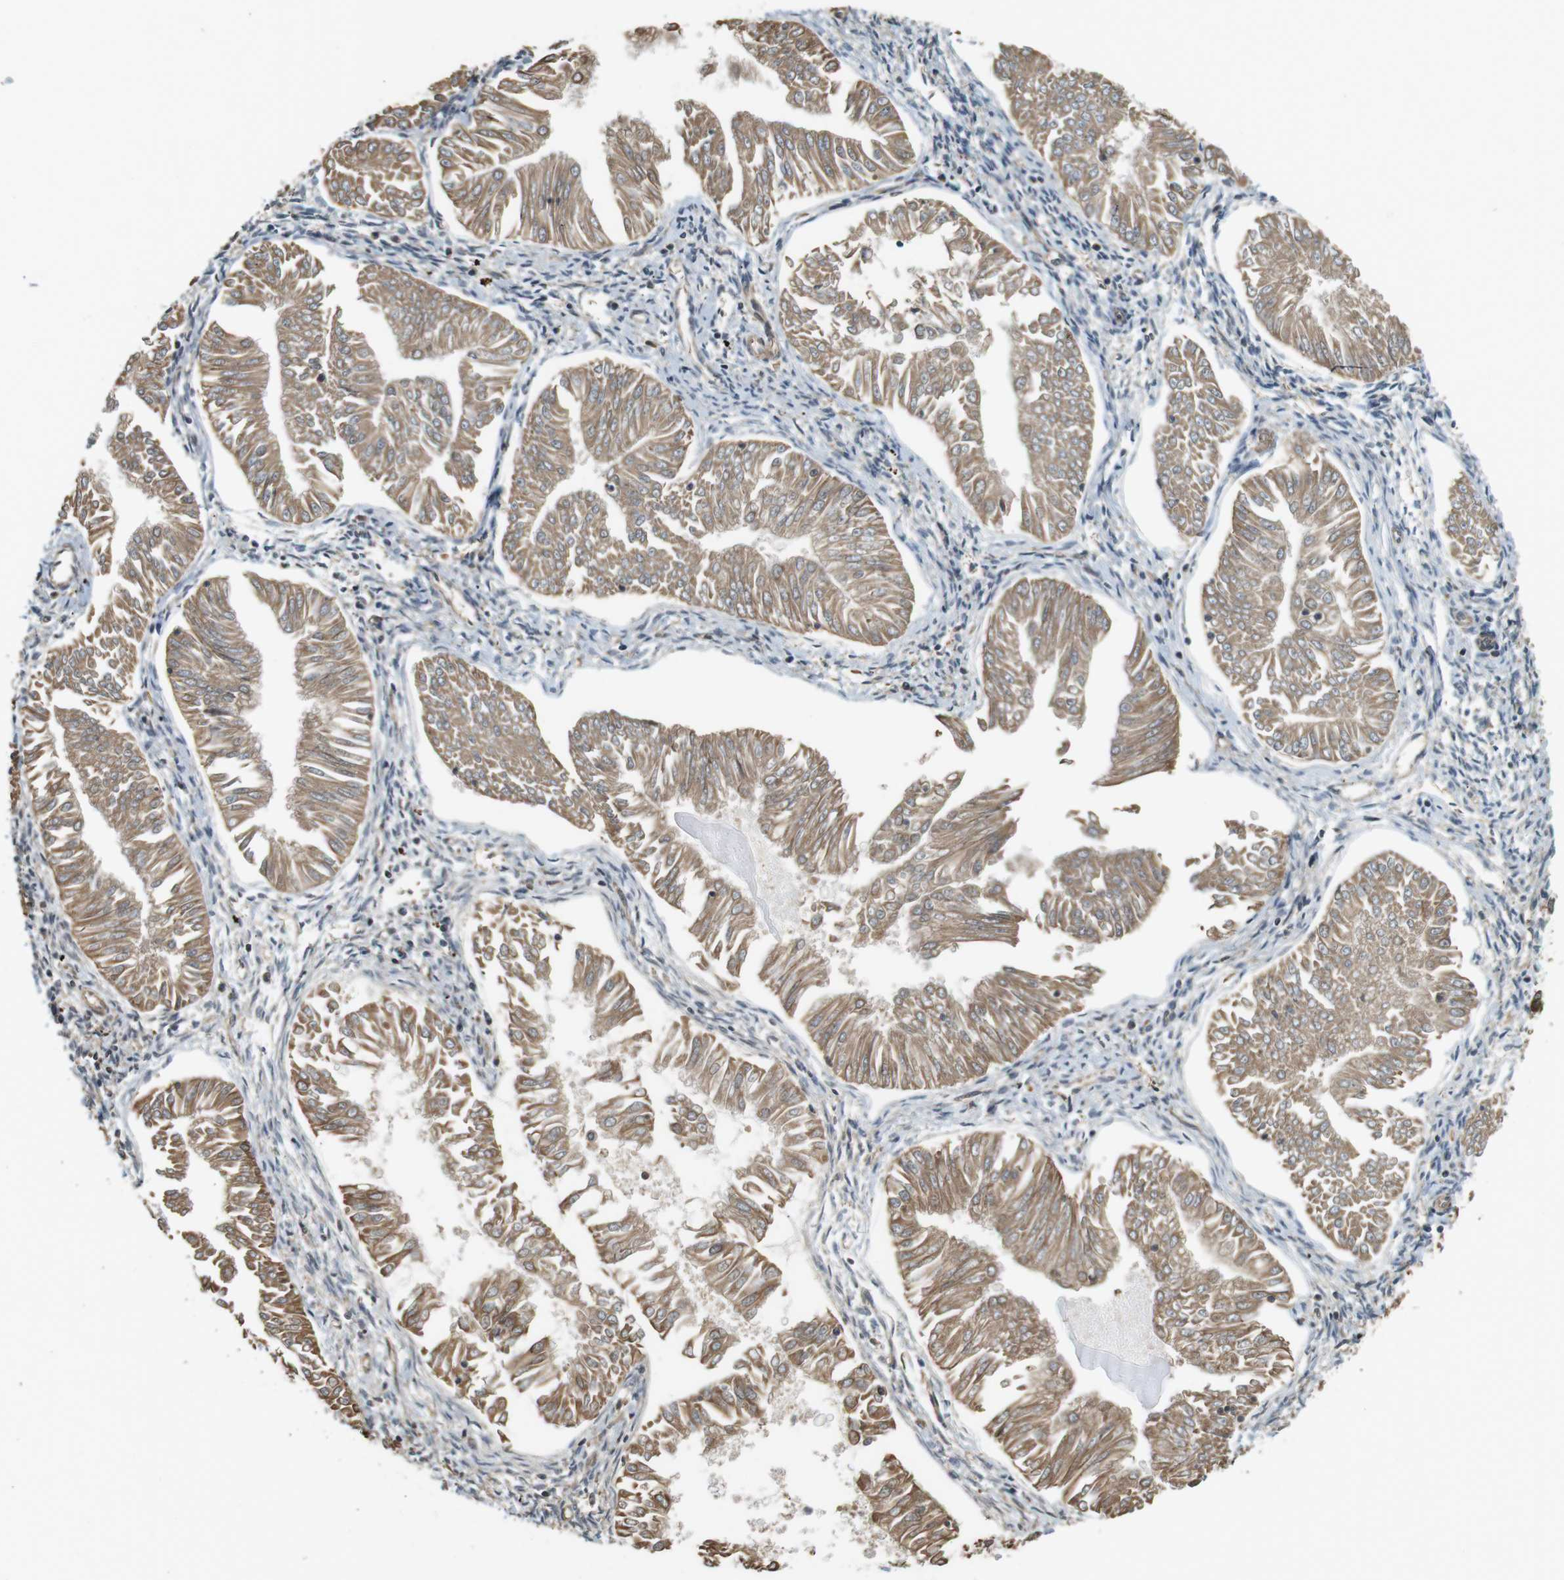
{"staining": {"intensity": "moderate", "quantity": ">75%", "location": "cytoplasmic/membranous"}, "tissue": "endometrial cancer", "cell_type": "Tumor cells", "image_type": "cancer", "snomed": [{"axis": "morphology", "description": "Adenocarcinoma, NOS"}, {"axis": "topography", "description": "Endometrium"}], "caption": "Immunohistochemistry (IHC) of human adenocarcinoma (endometrial) exhibits medium levels of moderate cytoplasmic/membranous positivity in about >75% of tumor cells. (DAB IHC, brown staining for protein, blue staining for nuclei).", "gene": "PA2G4", "patient": {"sex": "female", "age": 53}}